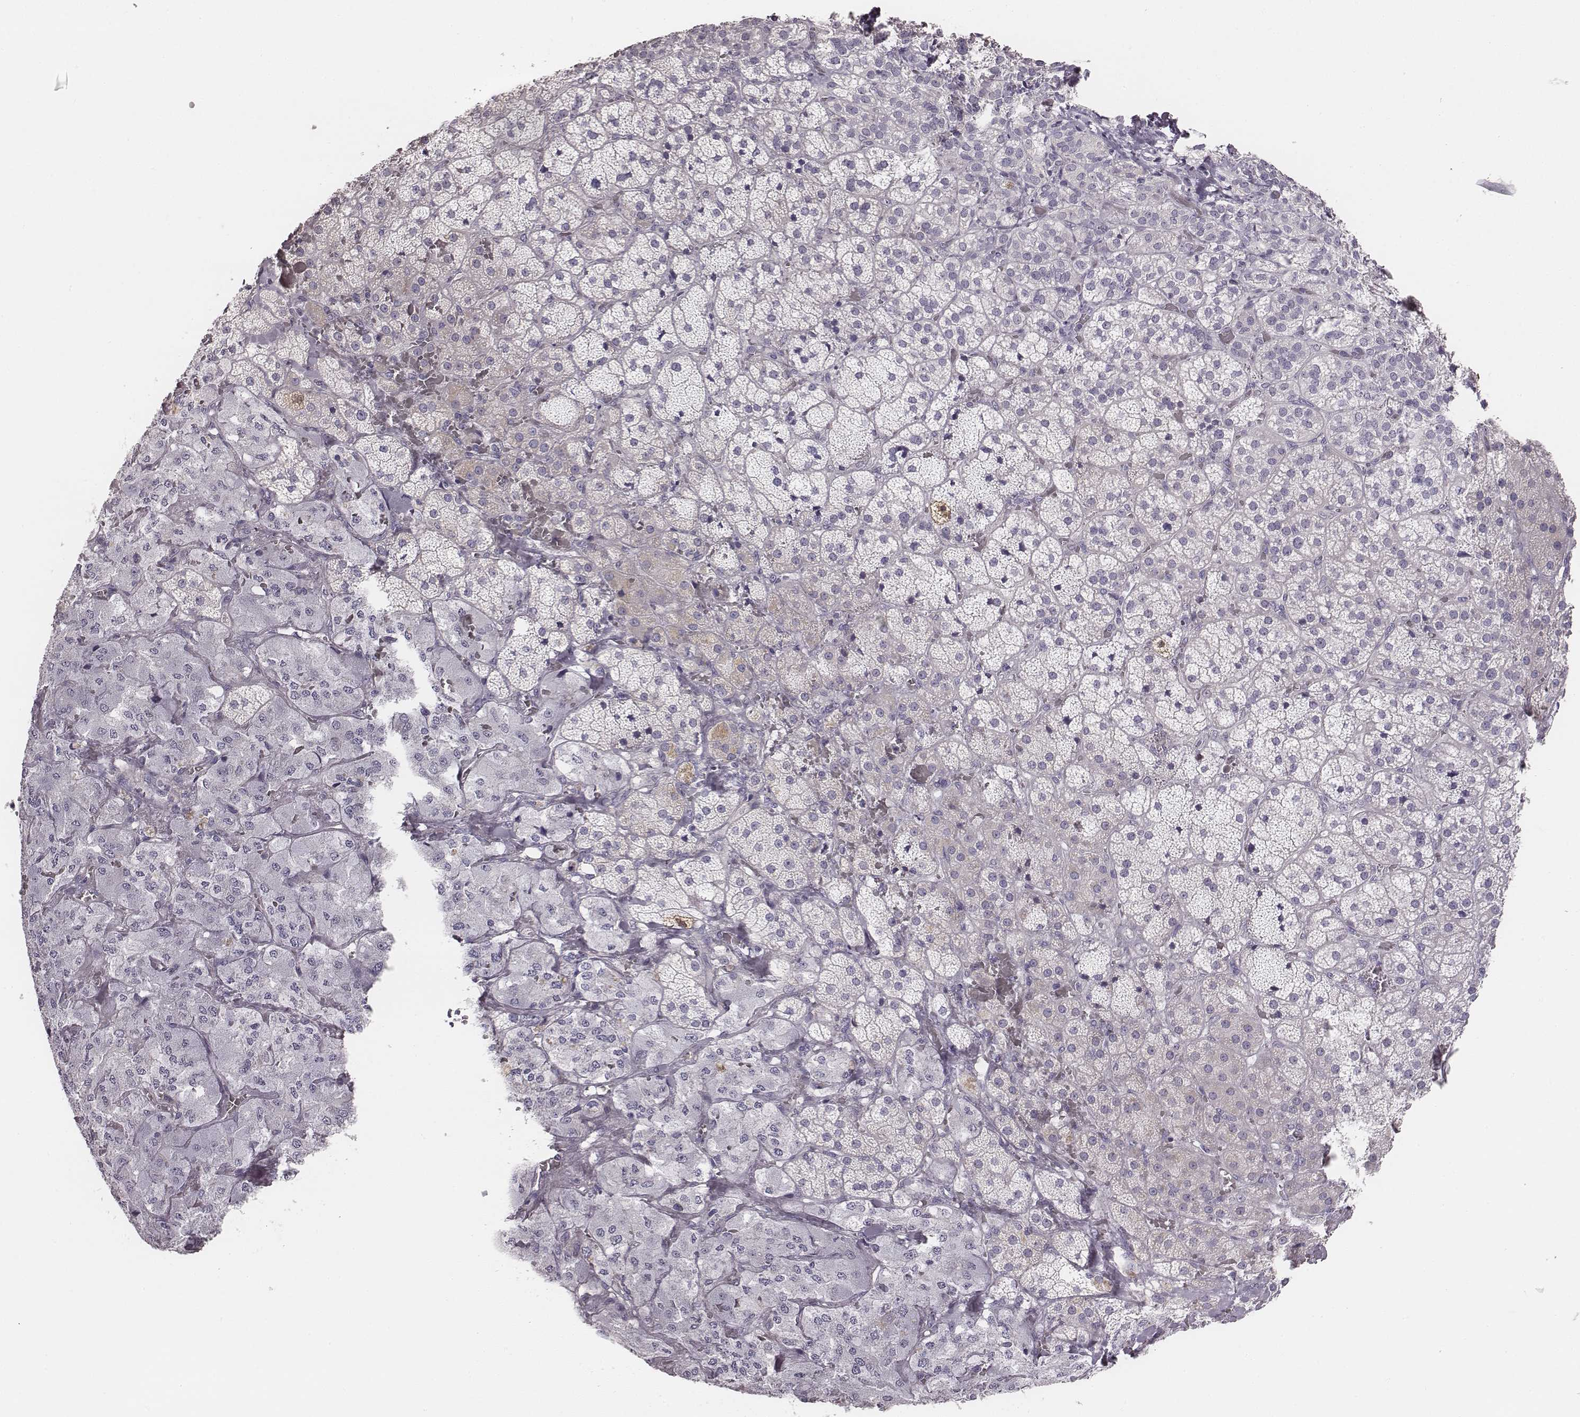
{"staining": {"intensity": "negative", "quantity": "none", "location": "none"}, "tissue": "adrenal gland", "cell_type": "Glandular cells", "image_type": "normal", "snomed": [{"axis": "morphology", "description": "Normal tissue, NOS"}, {"axis": "topography", "description": "Adrenal gland"}], "caption": "Image shows no protein positivity in glandular cells of benign adrenal gland. (Brightfield microscopy of DAB immunohistochemistry (IHC) at high magnification).", "gene": "PBK", "patient": {"sex": "male", "age": 57}}